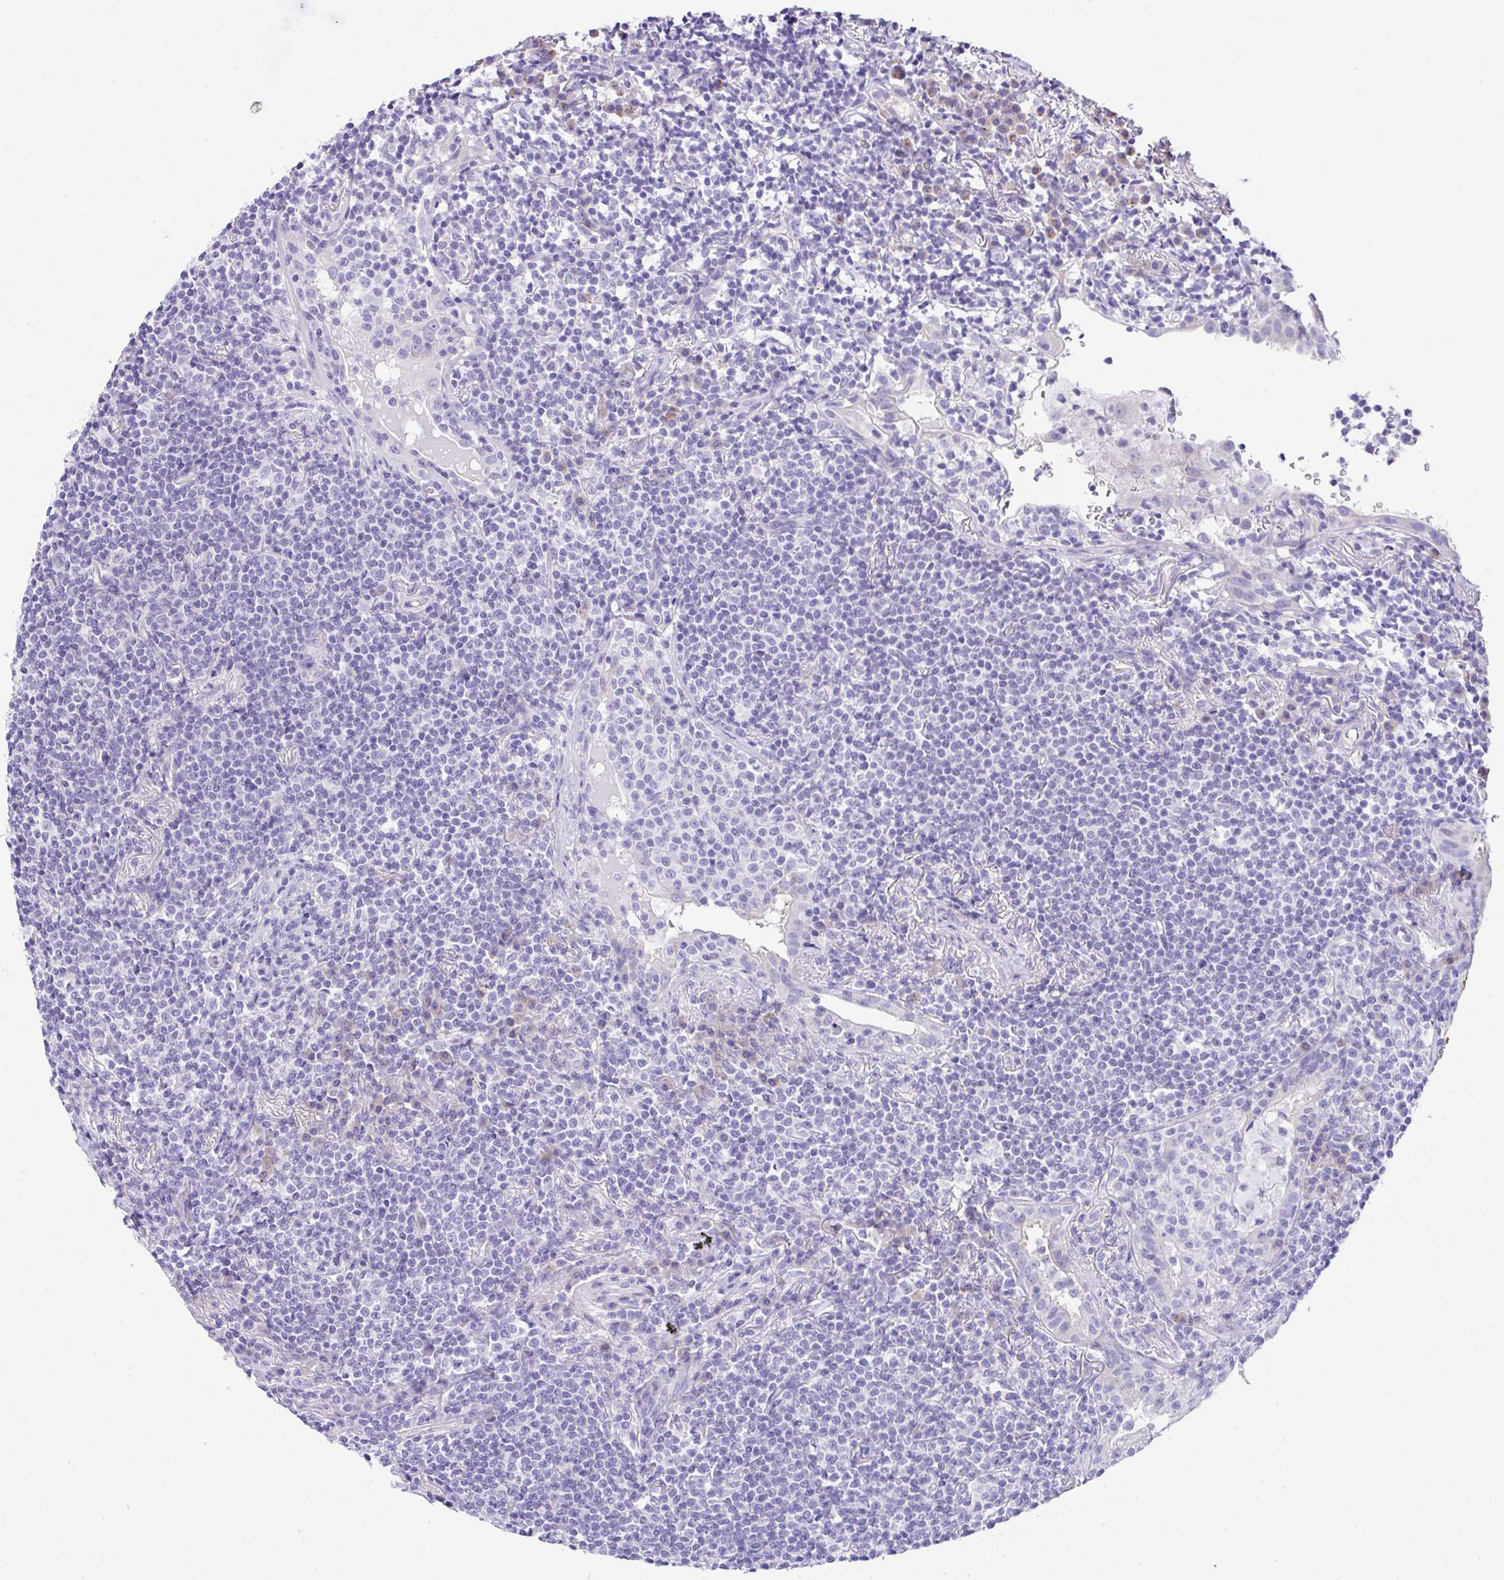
{"staining": {"intensity": "negative", "quantity": "none", "location": "none"}, "tissue": "lymphoma", "cell_type": "Tumor cells", "image_type": "cancer", "snomed": [{"axis": "morphology", "description": "Malignant lymphoma, non-Hodgkin's type, Low grade"}, {"axis": "topography", "description": "Lung"}], "caption": "The immunohistochemistry photomicrograph has no significant staining in tumor cells of lymphoma tissue.", "gene": "TMEM106B", "patient": {"sex": "female", "age": 71}}